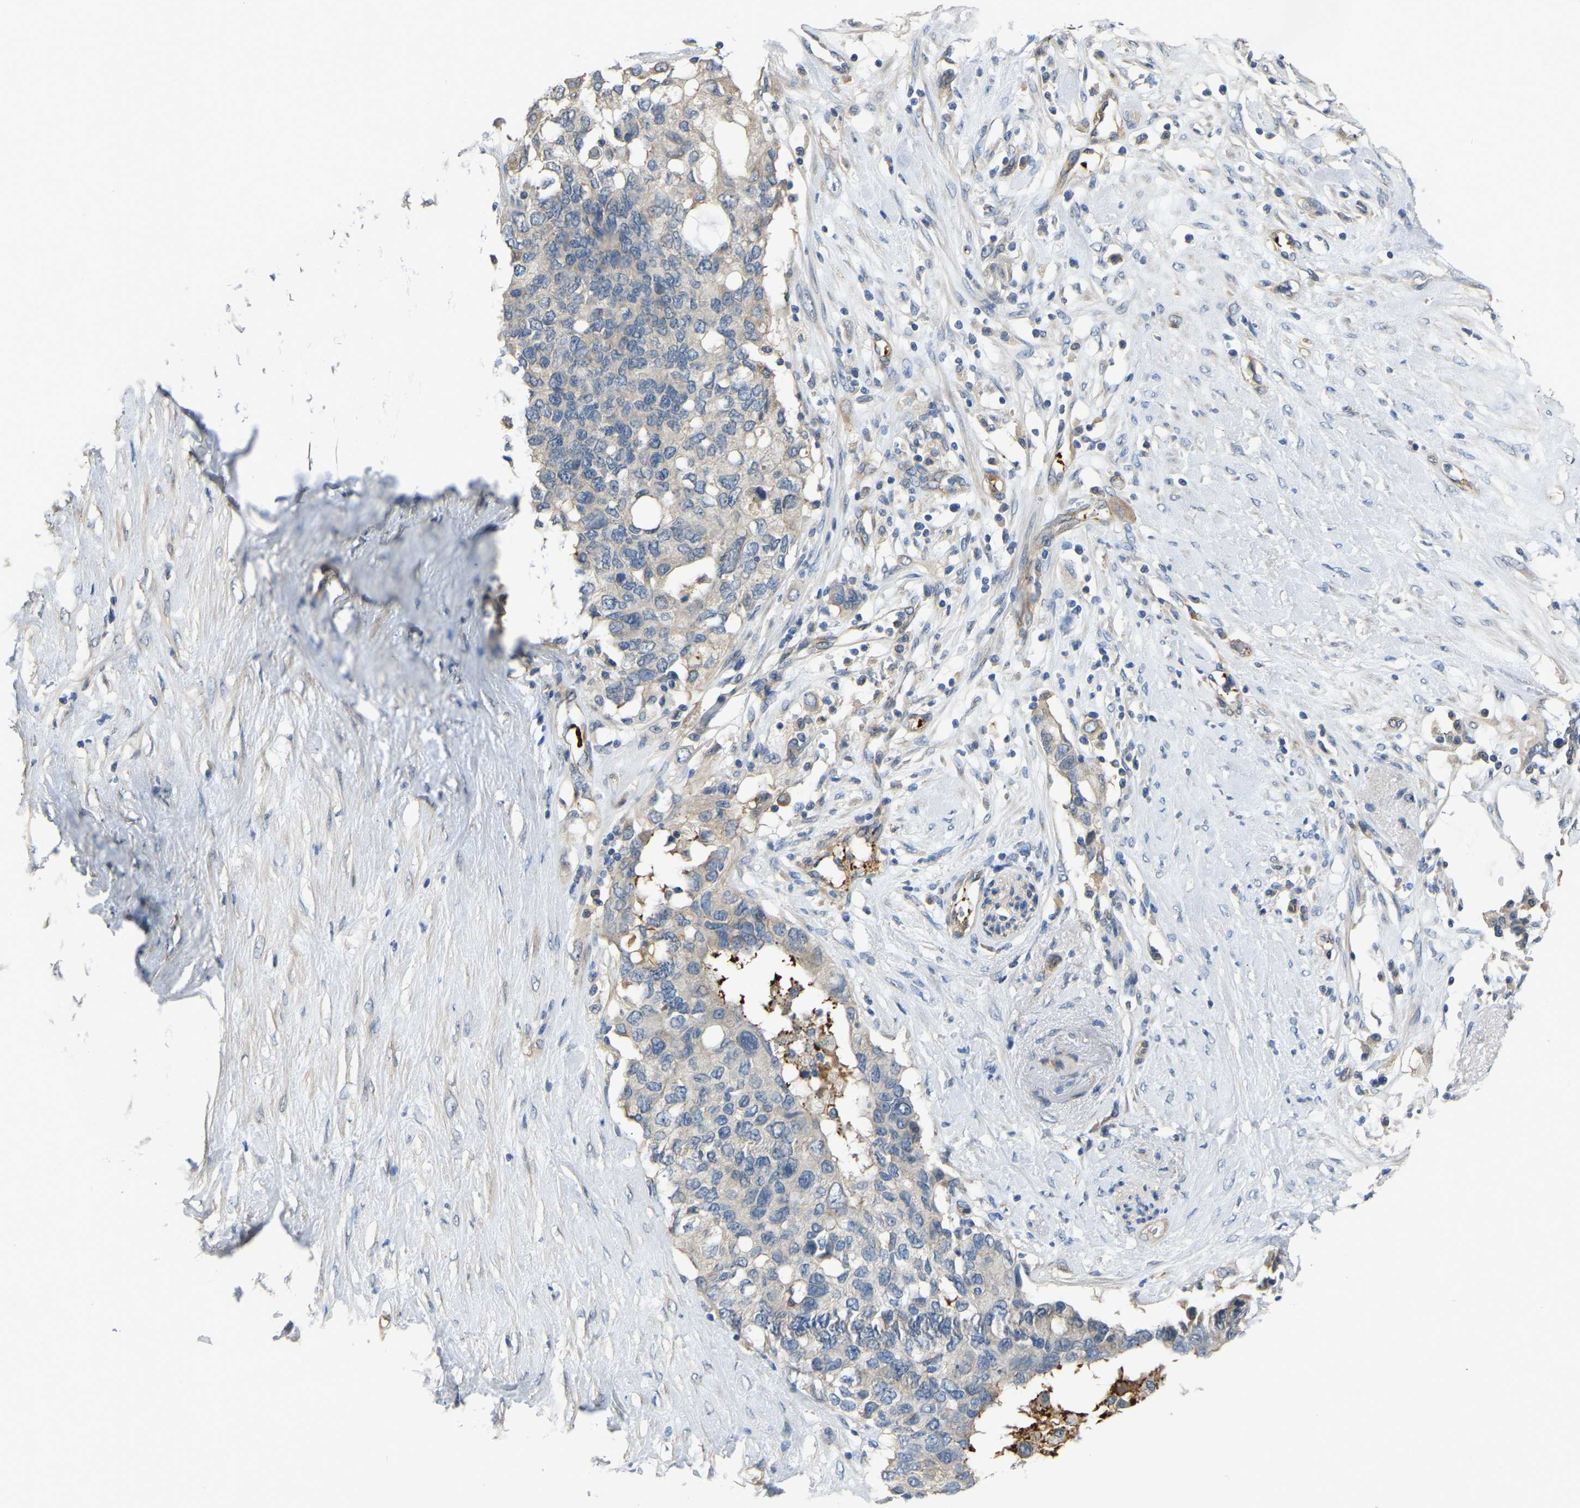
{"staining": {"intensity": "negative", "quantity": "none", "location": "none"}, "tissue": "pancreatic cancer", "cell_type": "Tumor cells", "image_type": "cancer", "snomed": [{"axis": "morphology", "description": "Adenocarcinoma, NOS"}, {"axis": "topography", "description": "Pancreas"}], "caption": "An IHC micrograph of adenocarcinoma (pancreatic) is shown. There is no staining in tumor cells of adenocarcinoma (pancreatic). (DAB (3,3'-diaminobenzidine) immunohistochemistry, high magnification).", "gene": "HIGD2B", "patient": {"sex": "female", "age": 56}}